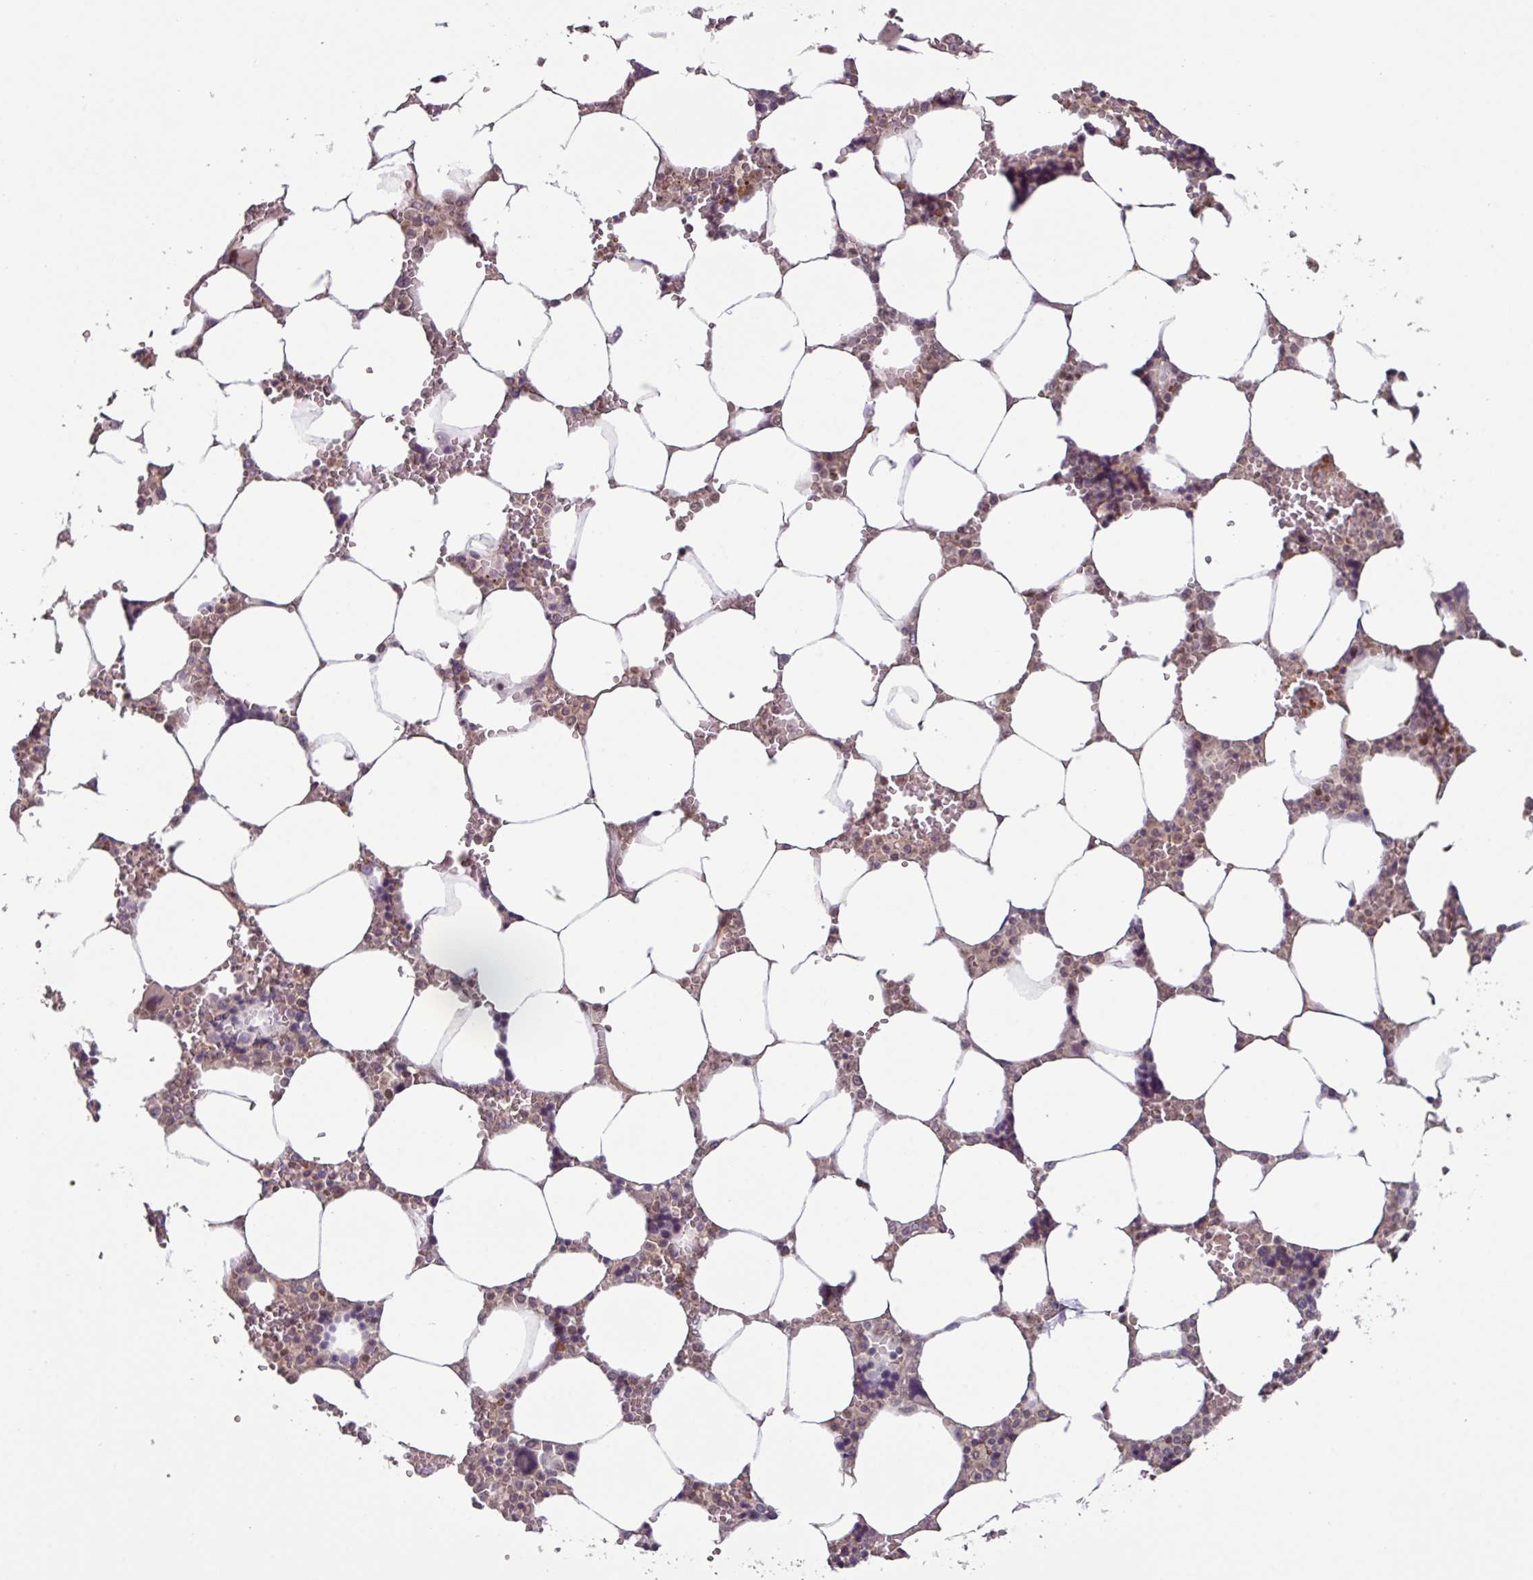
{"staining": {"intensity": "moderate", "quantity": "<25%", "location": "cytoplasmic/membranous,nuclear"}, "tissue": "bone marrow", "cell_type": "Hematopoietic cells", "image_type": "normal", "snomed": [{"axis": "morphology", "description": "Normal tissue, NOS"}, {"axis": "topography", "description": "Bone marrow"}], "caption": "Immunohistochemical staining of unremarkable human bone marrow exhibits low levels of moderate cytoplasmic/membranous,nuclear positivity in approximately <25% of hematopoietic cells. (DAB (3,3'-diaminobenzidine) = brown stain, brightfield microscopy at high magnification).", "gene": "SLC5A10", "patient": {"sex": "male", "age": 64}}